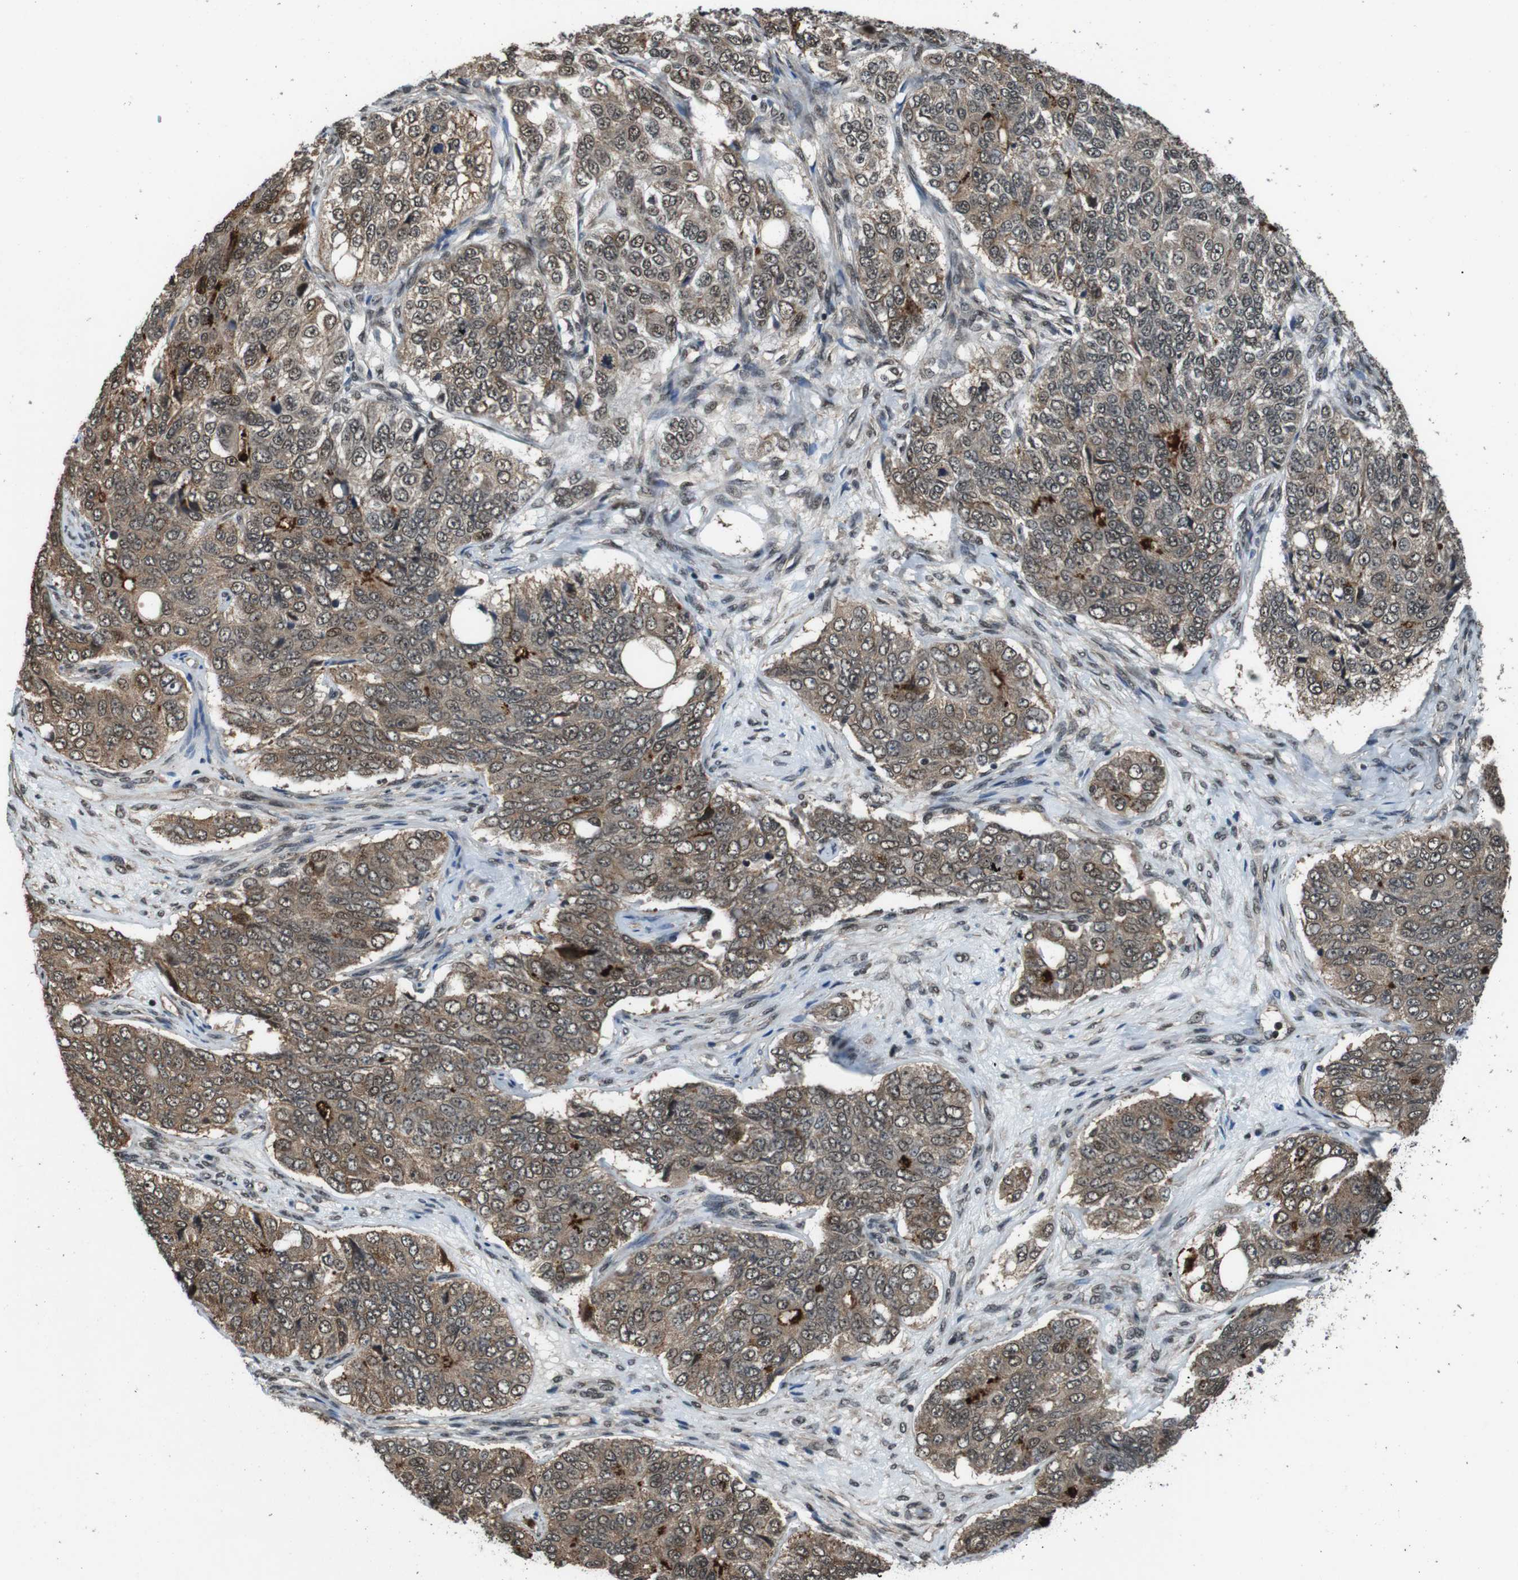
{"staining": {"intensity": "moderate", "quantity": ">75%", "location": "cytoplasmic/membranous,nuclear"}, "tissue": "ovarian cancer", "cell_type": "Tumor cells", "image_type": "cancer", "snomed": [{"axis": "morphology", "description": "Carcinoma, endometroid"}, {"axis": "topography", "description": "Ovary"}], "caption": "DAB immunohistochemical staining of ovarian endometroid carcinoma exhibits moderate cytoplasmic/membranous and nuclear protein expression in approximately >75% of tumor cells.", "gene": "NR4A2", "patient": {"sex": "female", "age": 51}}